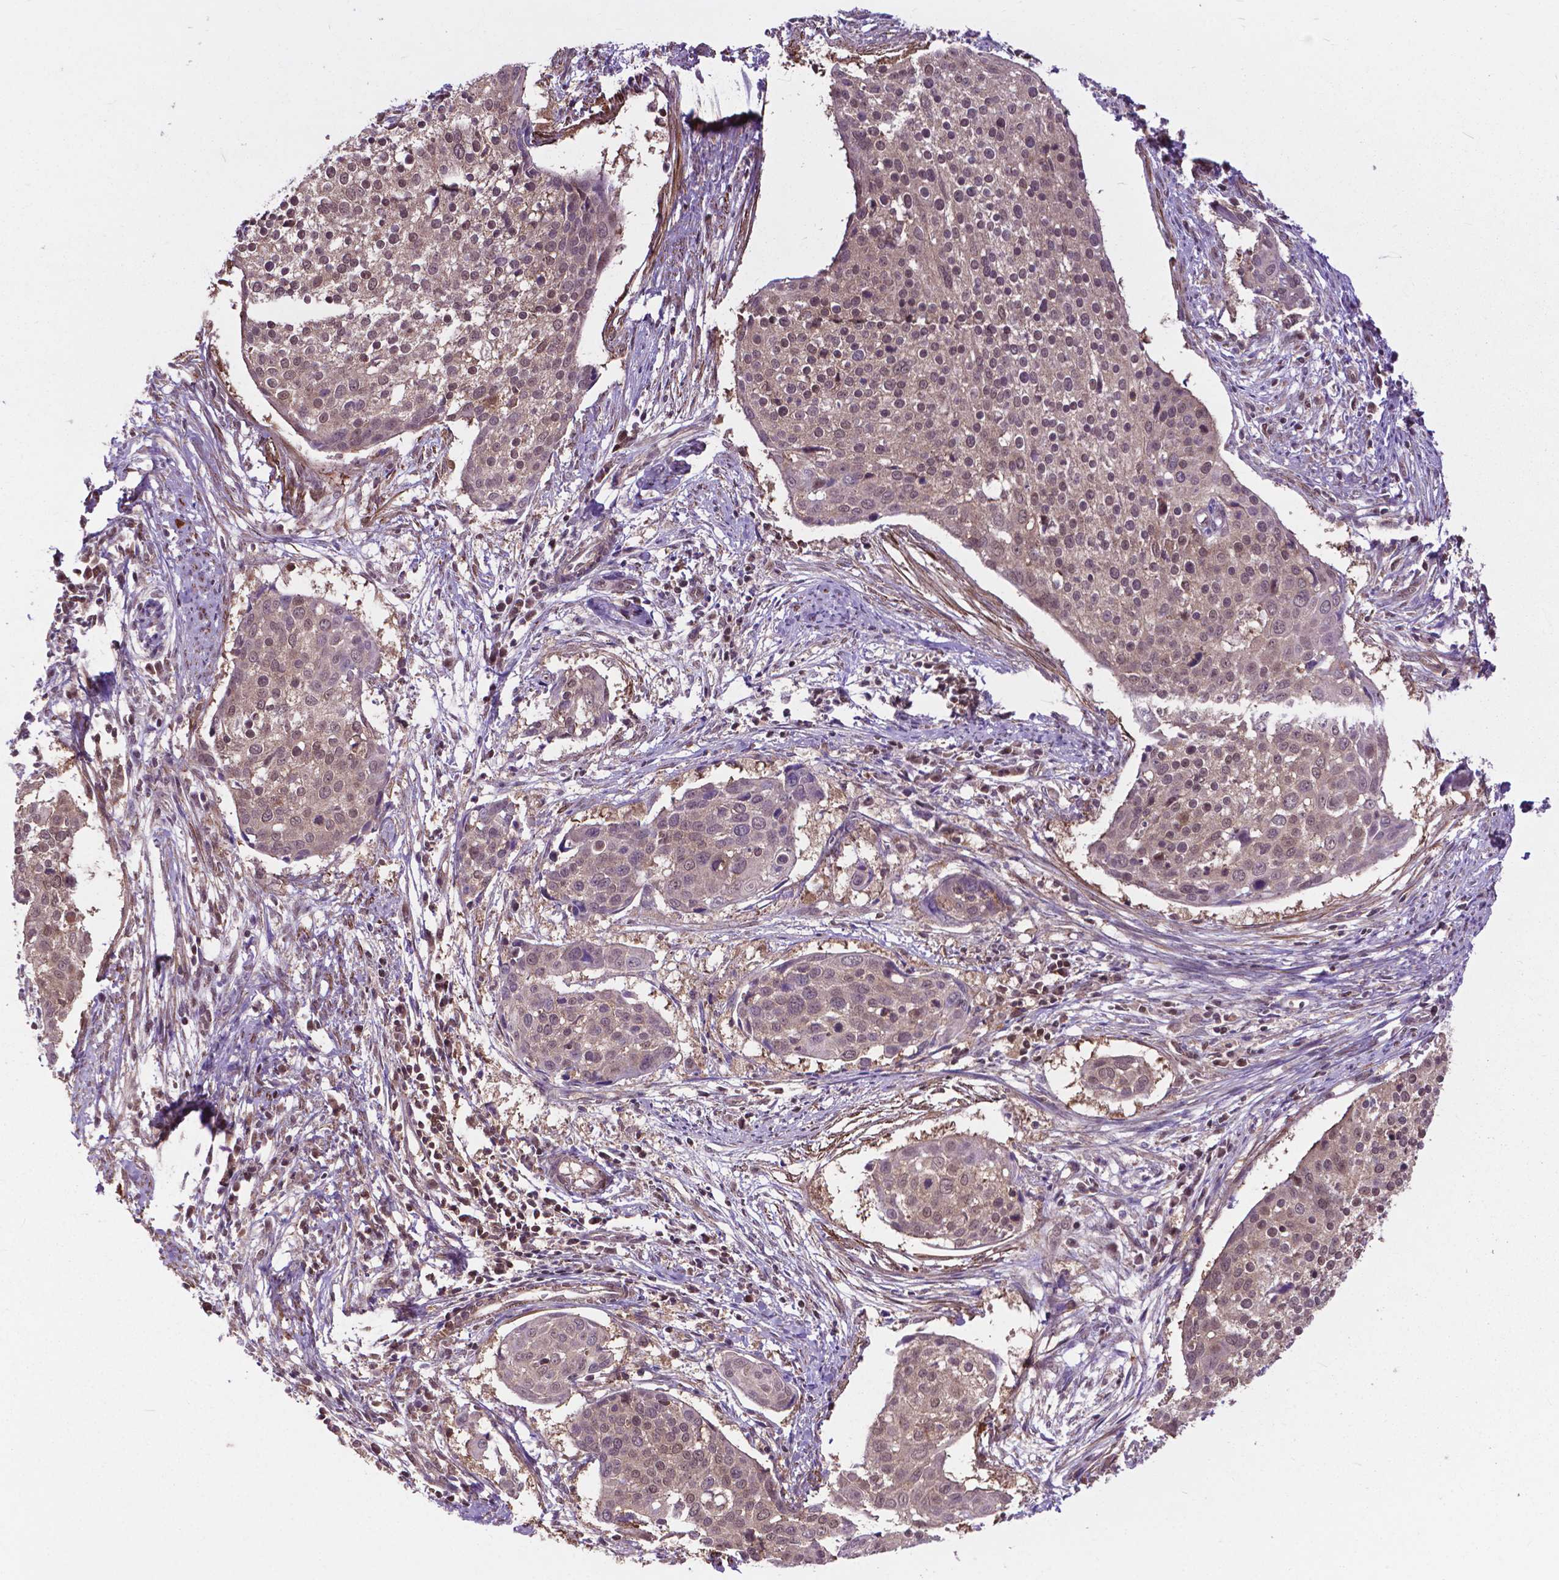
{"staining": {"intensity": "weak", "quantity": ">75%", "location": "cytoplasmic/membranous,nuclear"}, "tissue": "cervical cancer", "cell_type": "Tumor cells", "image_type": "cancer", "snomed": [{"axis": "morphology", "description": "Squamous cell carcinoma, NOS"}, {"axis": "topography", "description": "Cervix"}], "caption": "This is an image of IHC staining of squamous cell carcinoma (cervical), which shows weak expression in the cytoplasmic/membranous and nuclear of tumor cells.", "gene": "OTUB1", "patient": {"sex": "female", "age": 39}}